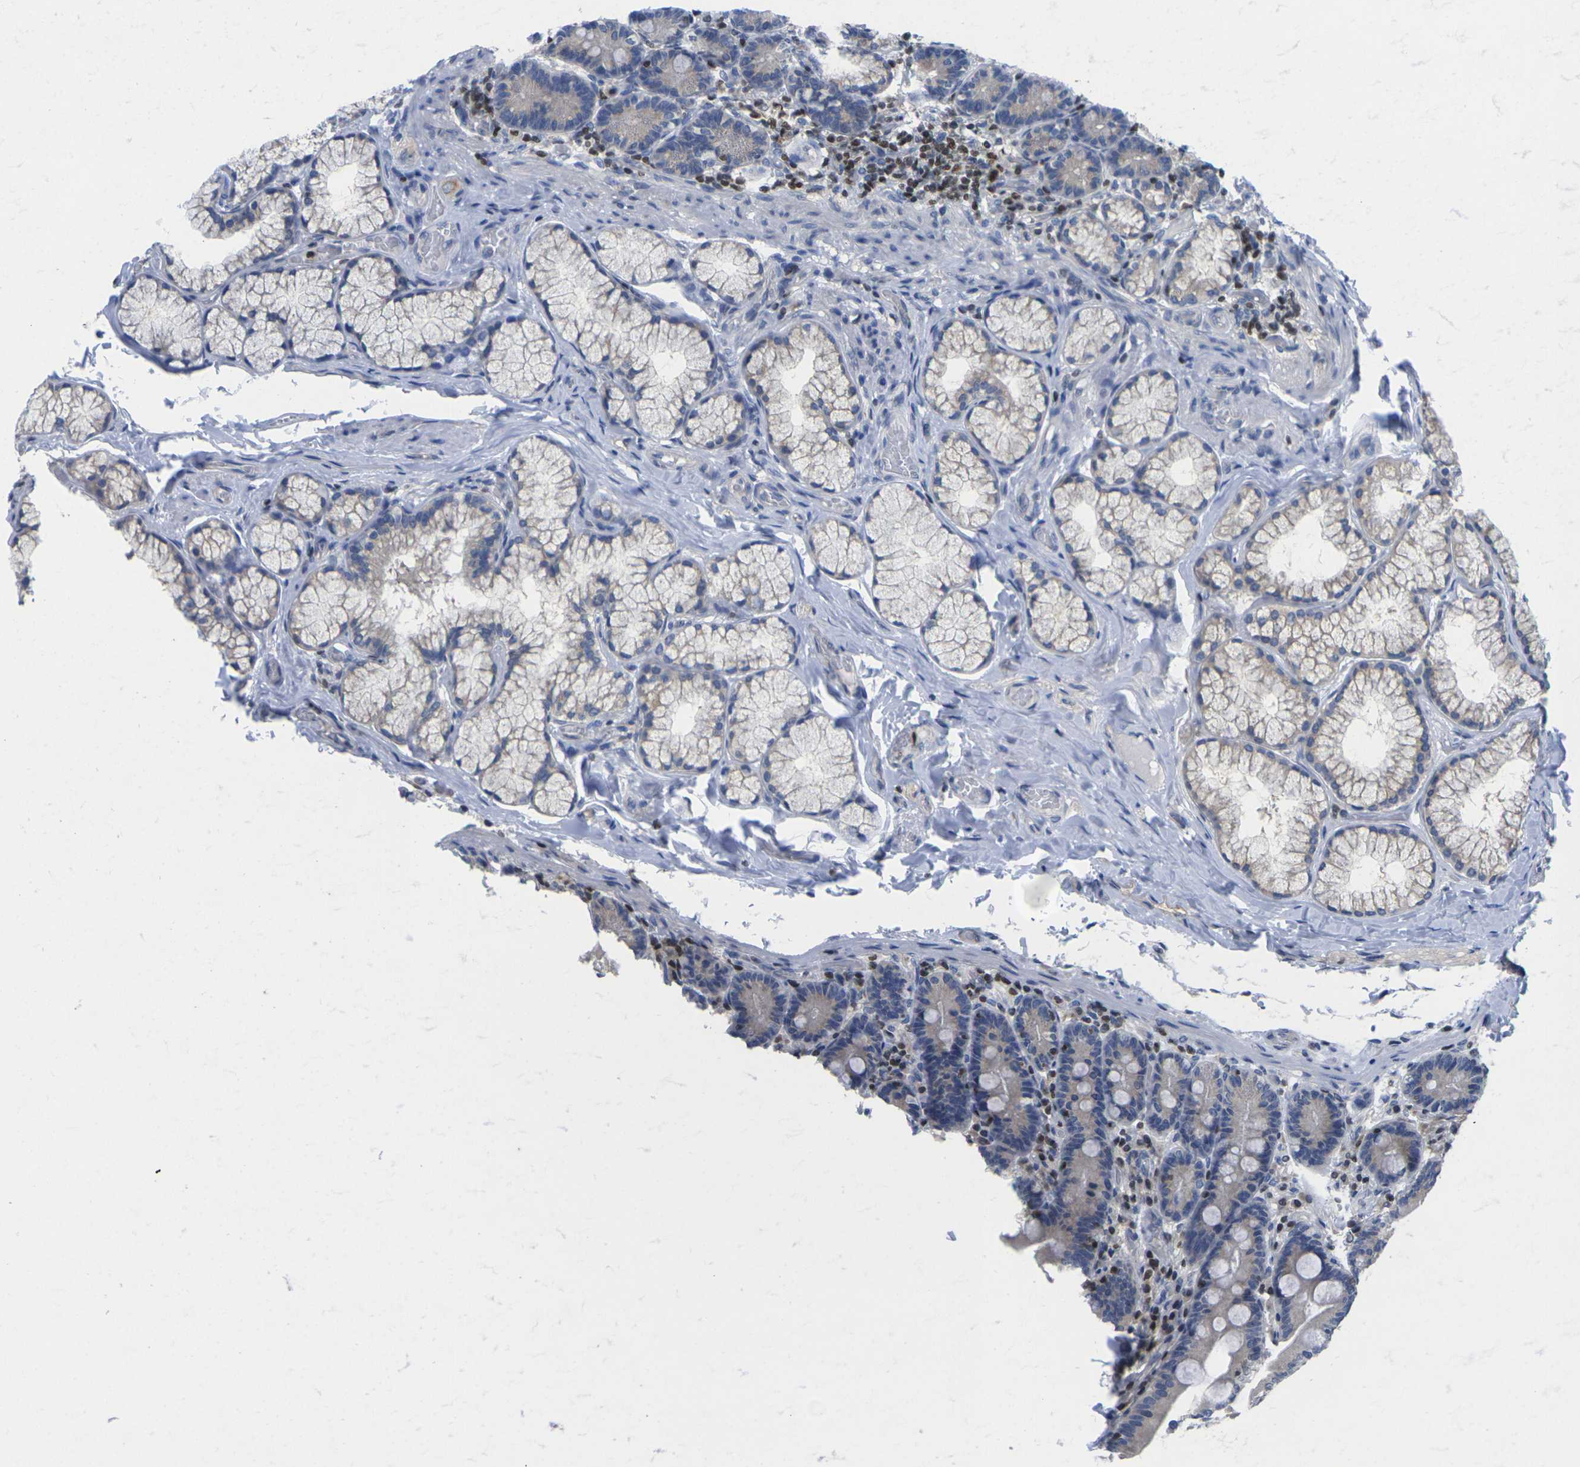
{"staining": {"intensity": "negative", "quantity": "none", "location": "none"}, "tissue": "duodenum", "cell_type": "Glandular cells", "image_type": "normal", "snomed": [{"axis": "morphology", "description": "Normal tissue, NOS"}, {"axis": "topography", "description": "Duodenum"}], "caption": "This is a histopathology image of immunohistochemistry staining of benign duodenum, which shows no positivity in glandular cells.", "gene": "IKZF1", "patient": {"sex": "male", "age": 54}}